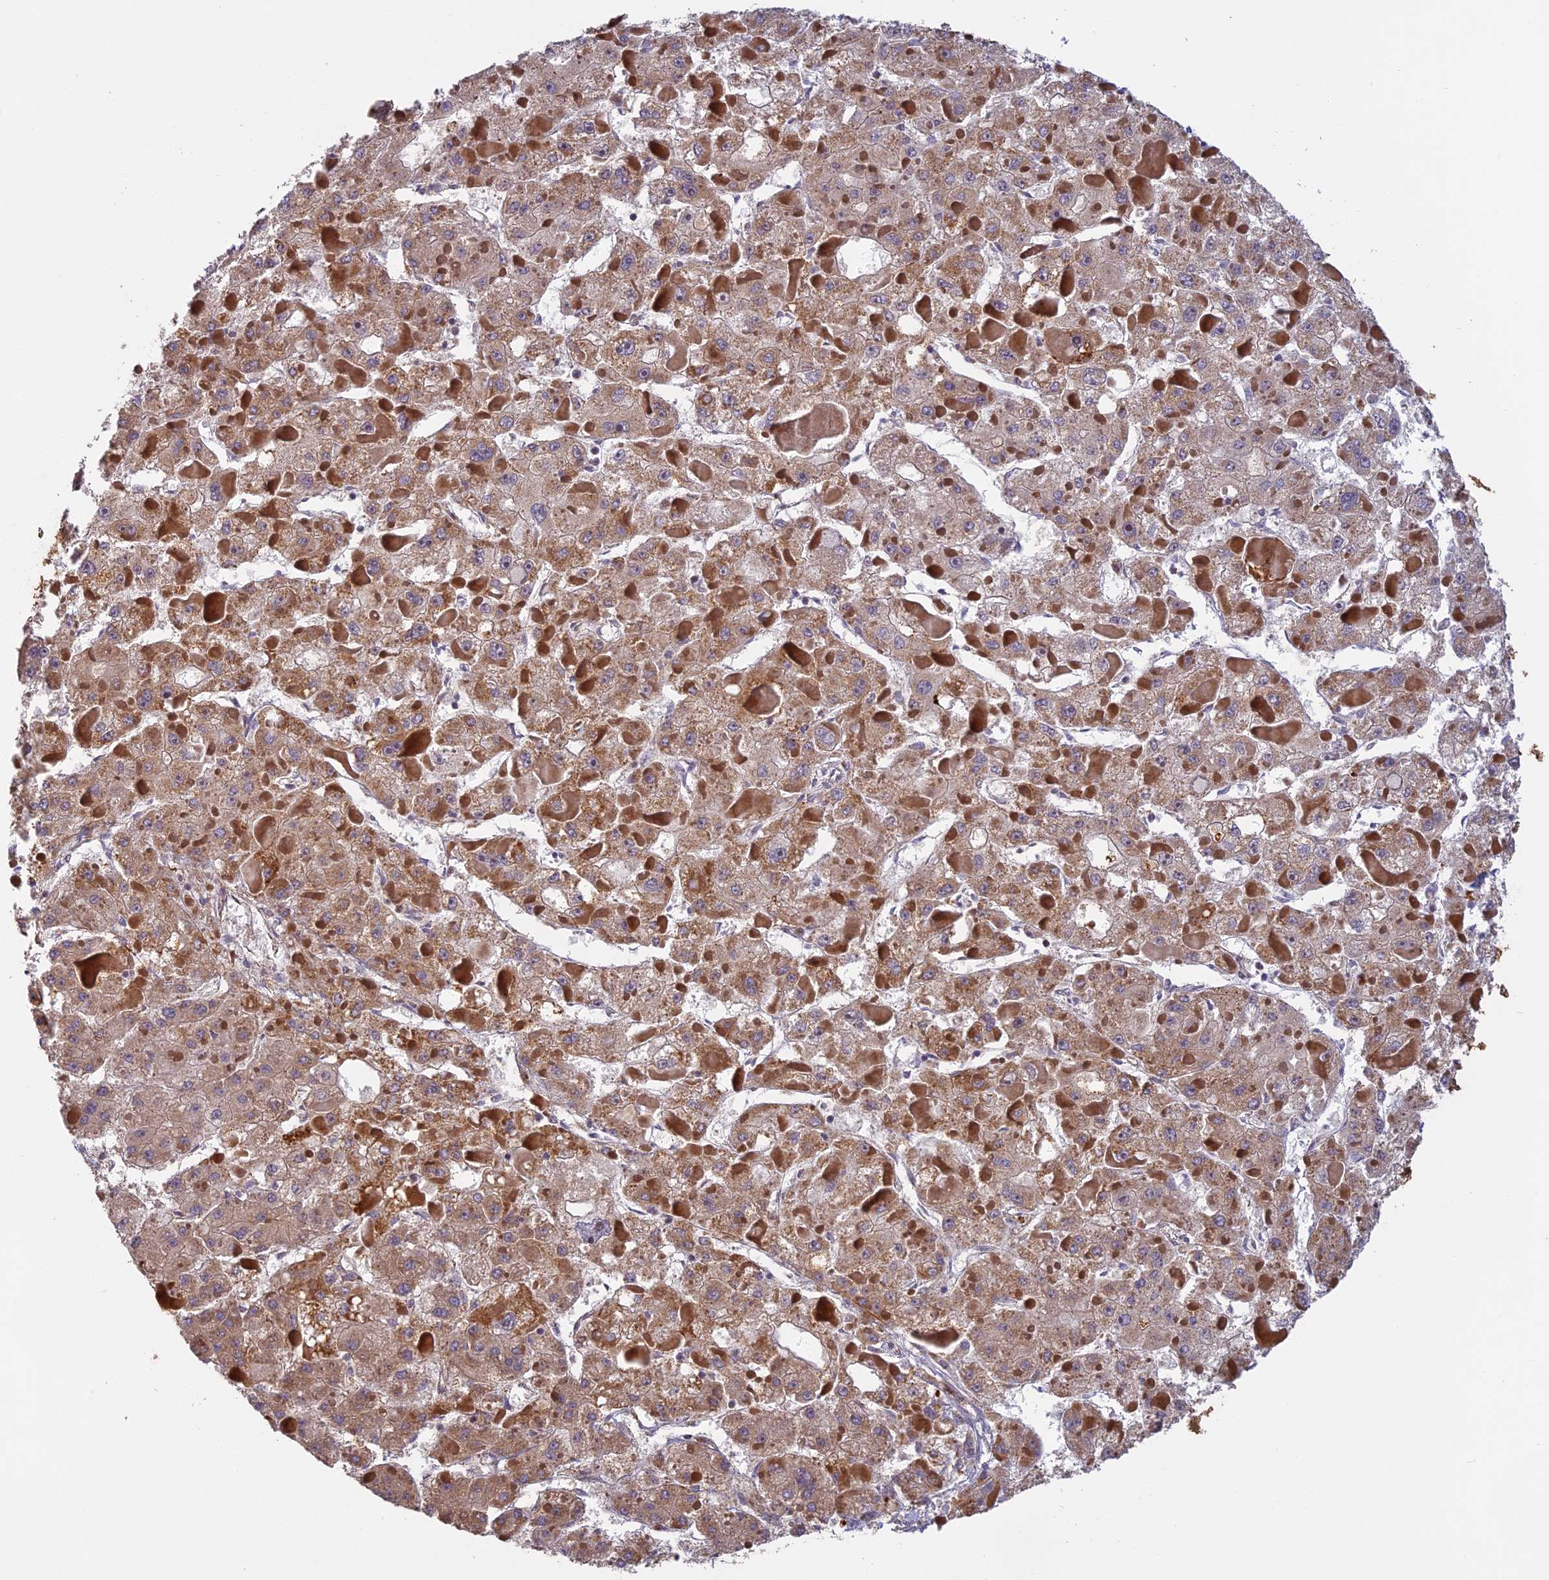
{"staining": {"intensity": "moderate", "quantity": ">75%", "location": "cytoplasmic/membranous"}, "tissue": "liver cancer", "cell_type": "Tumor cells", "image_type": "cancer", "snomed": [{"axis": "morphology", "description": "Carcinoma, Hepatocellular, NOS"}, {"axis": "topography", "description": "Liver"}], "caption": "Immunohistochemistry (DAB (3,3'-diaminobenzidine)) staining of human liver cancer (hepatocellular carcinoma) reveals moderate cytoplasmic/membranous protein staining in about >75% of tumor cells. (brown staining indicates protein expression, while blue staining denotes nuclei).", "gene": "EDAR", "patient": {"sex": "female", "age": 73}}